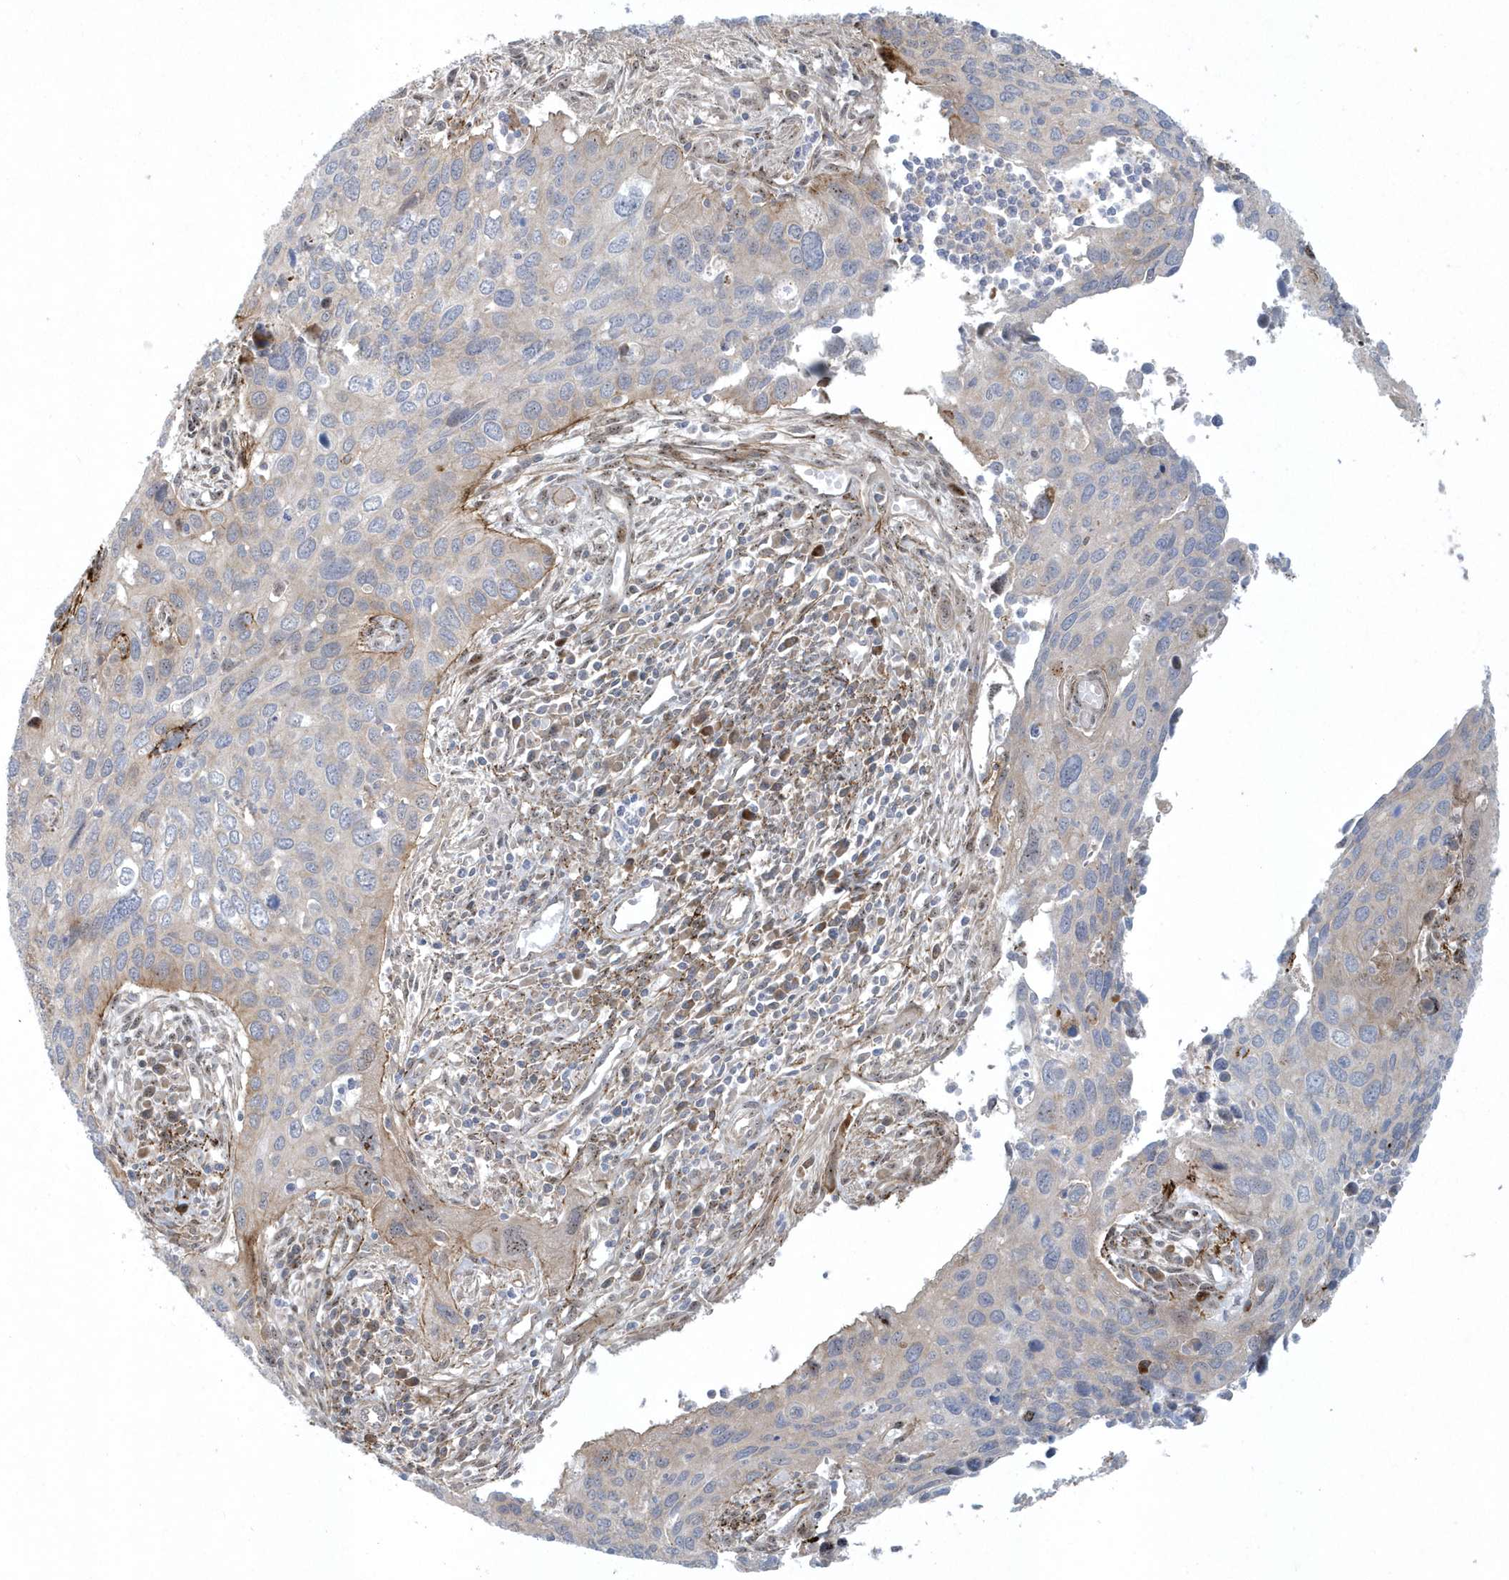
{"staining": {"intensity": "weak", "quantity": "<25%", "location": "cytoplasmic/membranous"}, "tissue": "cervical cancer", "cell_type": "Tumor cells", "image_type": "cancer", "snomed": [{"axis": "morphology", "description": "Squamous cell carcinoma, NOS"}, {"axis": "topography", "description": "Cervix"}], "caption": "Tumor cells are negative for protein expression in human cervical cancer (squamous cell carcinoma). The staining is performed using DAB (3,3'-diaminobenzidine) brown chromogen with nuclei counter-stained in using hematoxylin.", "gene": "MASP2", "patient": {"sex": "female", "age": 55}}